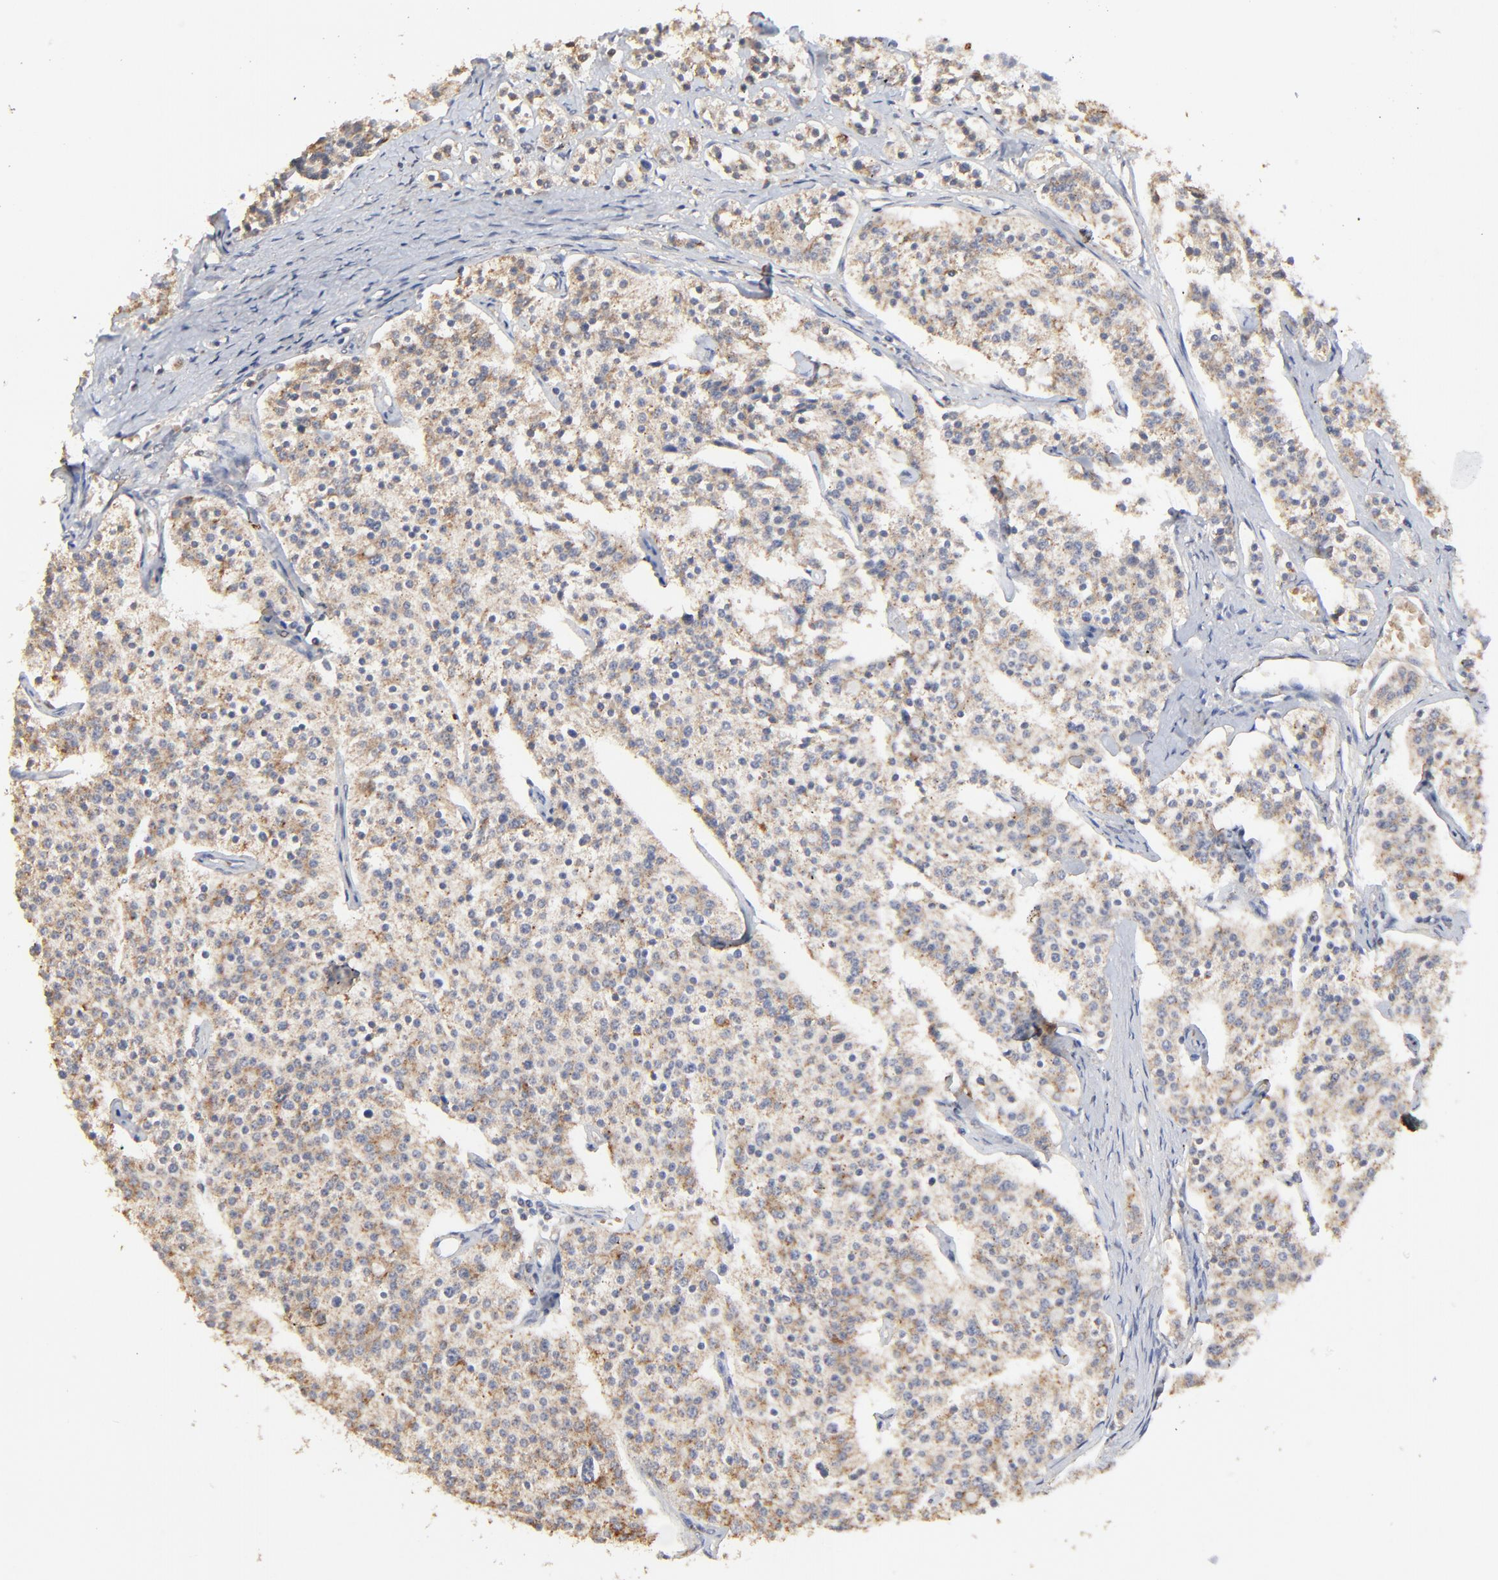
{"staining": {"intensity": "moderate", "quantity": ">75%", "location": "cytoplasmic/membranous"}, "tissue": "carcinoid", "cell_type": "Tumor cells", "image_type": "cancer", "snomed": [{"axis": "morphology", "description": "Carcinoid, malignant, NOS"}, {"axis": "topography", "description": "Small intestine"}], "caption": "Immunohistochemistry (IHC) of human carcinoid reveals medium levels of moderate cytoplasmic/membranous expression in approximately >75% of tumor cells.", "gene": "LGALS3", "patient": {"sex": "male", "age": 63}}